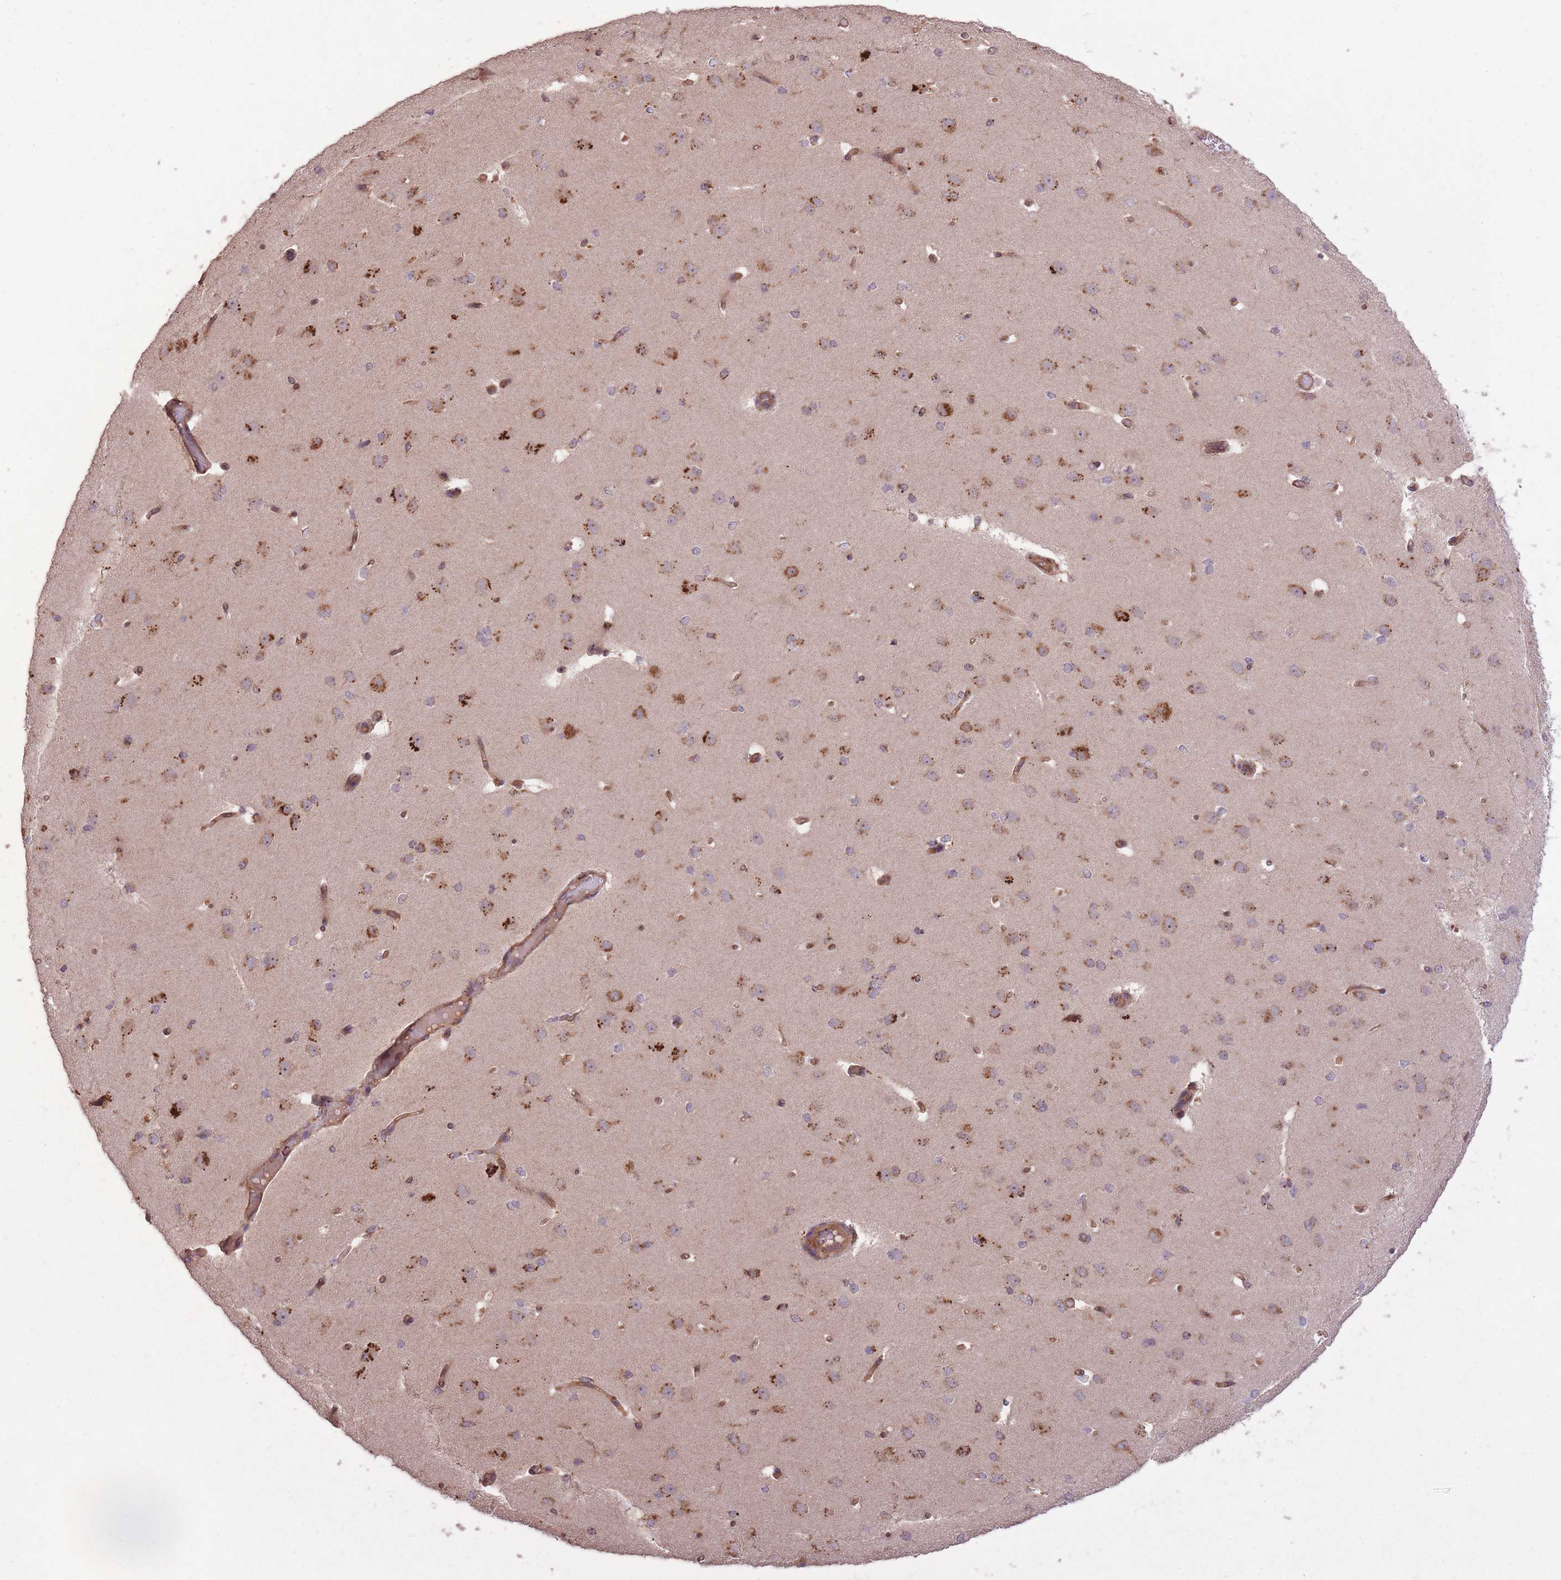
{"staining": {"intensity": "moderate", "quantity": ">75%", "location": "cytoplasmic/membranous"}, "tissue": "cerebral cortex", "cell_type": "Endothelial cells", "image_type": "normal", "snomed": [{"axis": "morphology", "description": "Normal tissue, NOS"}, {"axis": "morphology", "description": "Inflammation, NOS"}, {"axis": "topography", "description": "Cerebral cortex"}], "caption": "Normal cerebral cortex was stained to show a protein in brown. There is medium levels of moderate cytoplasmic/membranous positivity in about >75% of endothelial cells. (DAB (3,3'-diaminobenzidine) IHC, brown staining for protein, blue staining for nuclei).", "gene": "POLR3F", "patient": {"sex": "male", "age": 6}}